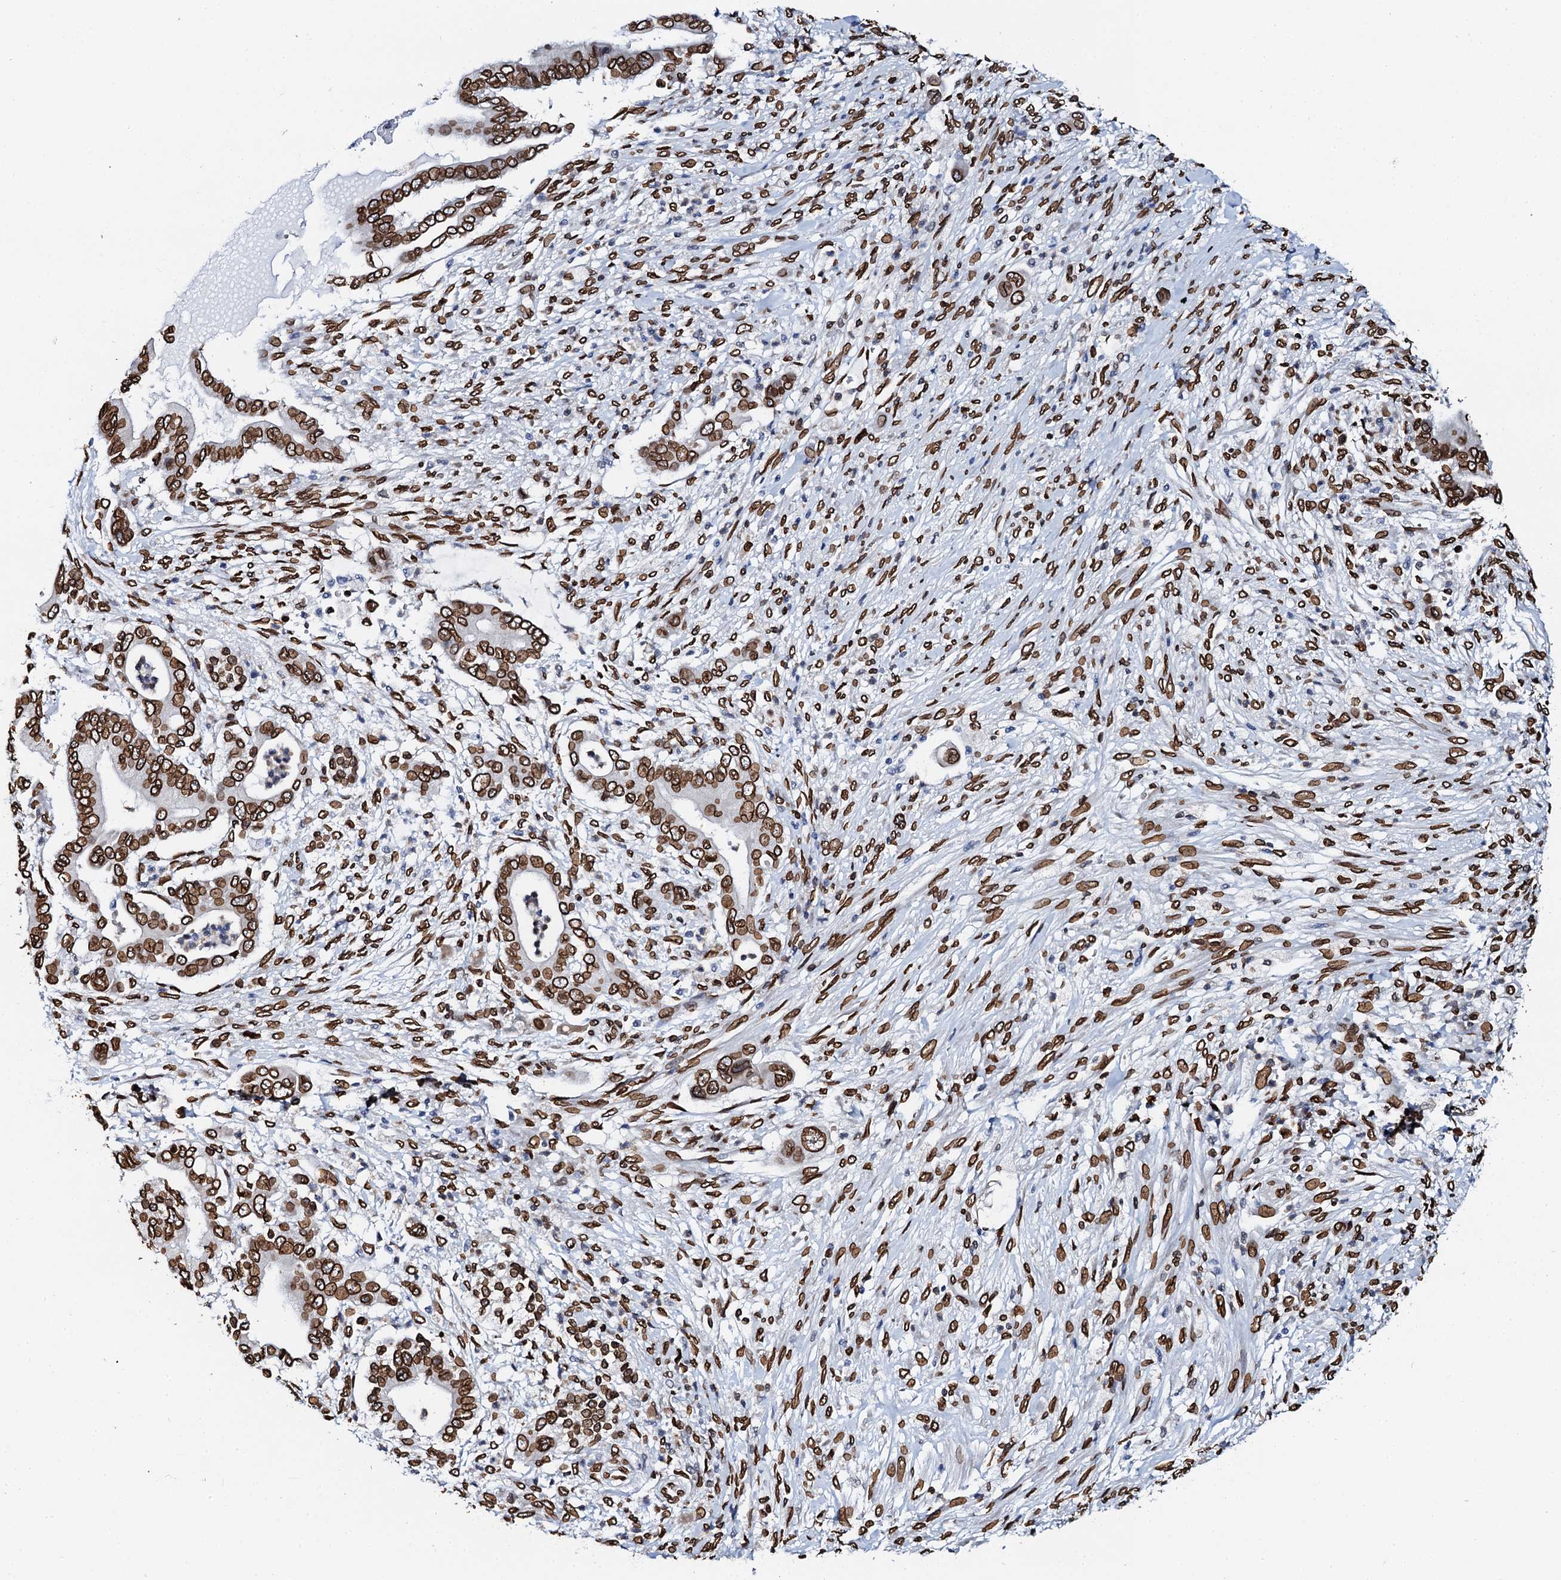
{"staining": {"intensity": "strong", "quantity": ">75%", "location": "nuclear"}, "tissue": "pancreatic cancer", "cell_type": "Tumor cells", "image_type": "cancer", "snomed": [{"axis": "morphology", "description": "Adenocarcinoma, NOS"}, {"axis": "topography", "description": "Pancreas"}], "caption": "This photomicrograph shows immunohistochemistry staining of adenocarcinoma (pancreatic), with high strong nuclear positivity in about >75% of tumor cells.", "gene": "KATNAL2", "patient": {"sex": "male", "age": 68}}